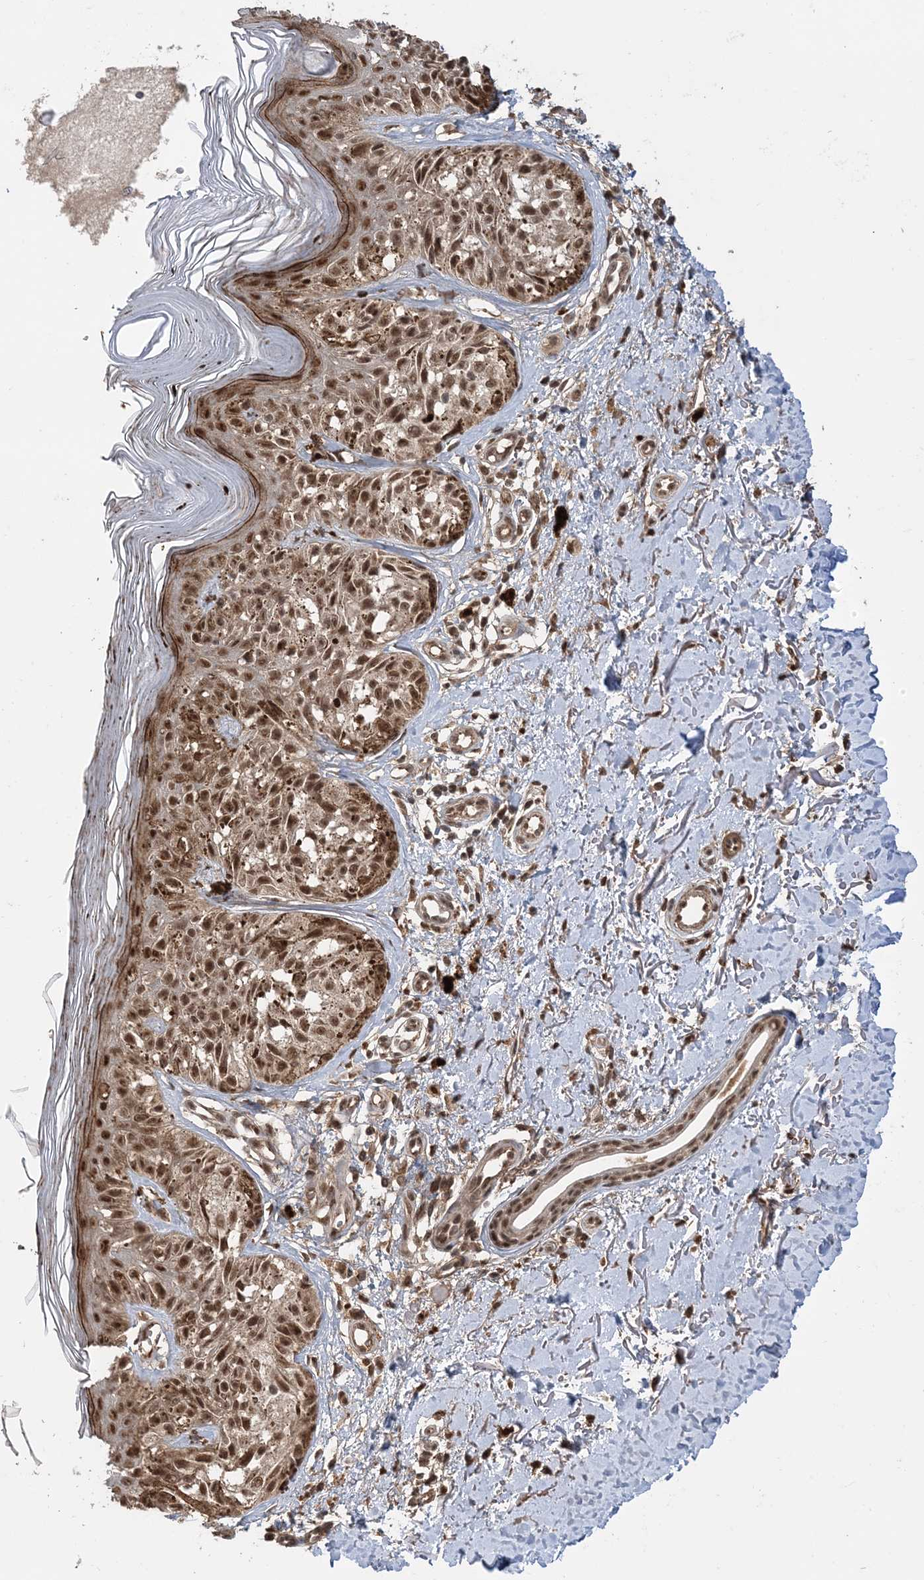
{"staining": {"intensity": "moderate", "quantity": ">75%", "location": "cytoplasmic/membranous,nuclear"}, "tissue": "melanoma", "cell_type": "Tumor cells", "image_type": "cancer", "snomed": [{"axis": "morphology", "description": "Malignant melanoma, NOS"}, {"axis": "topography", "description": "Skin"}], "caption": "Human melanoma stained with a protein marker shows moderate staining in tumor cells.", "gene": "TSHZ2", "patient": {"sex": "female", "age": 50}}